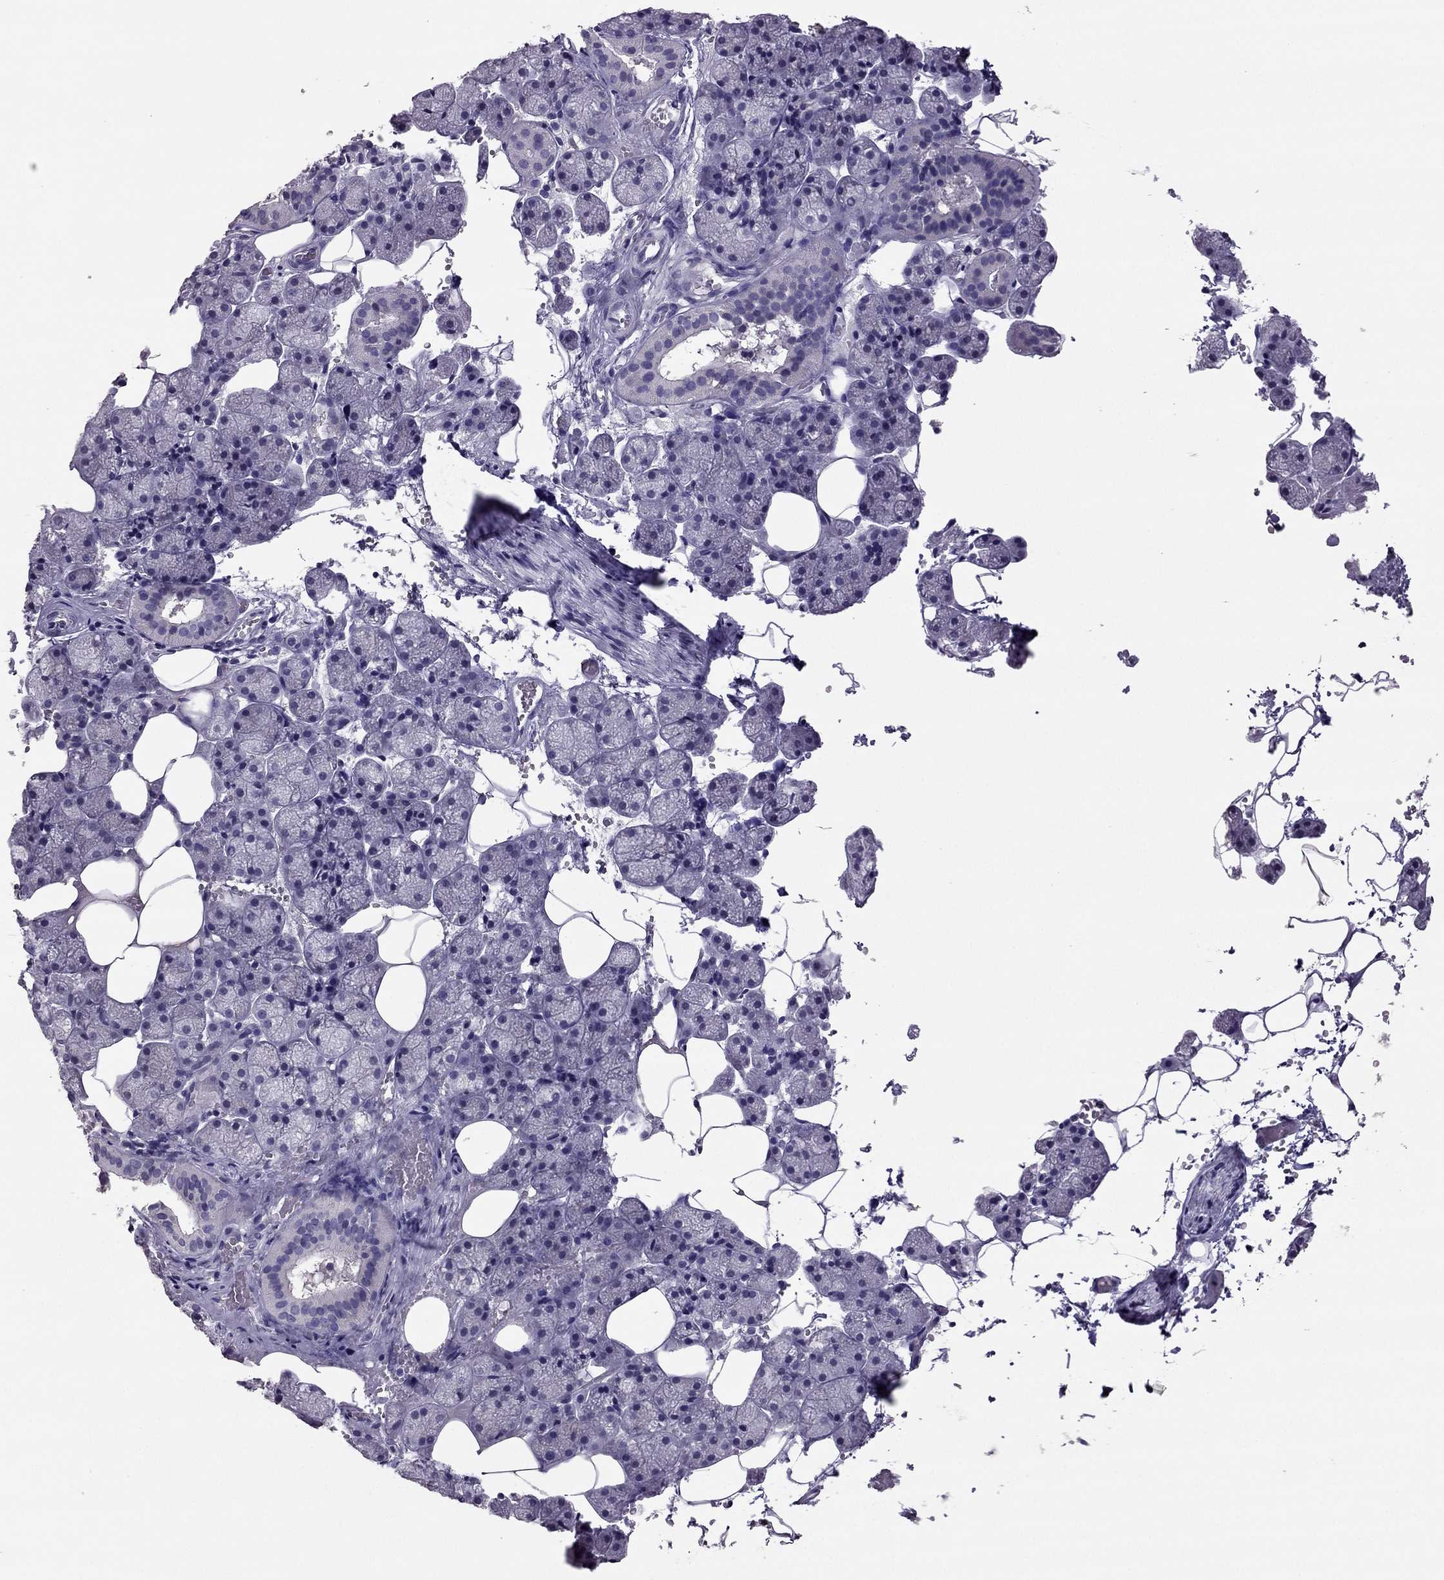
{"staining": {"intensity": "negative", "quantity": "none", "location": "none"}, "tissue": "salivary gland", "cell_type": "Glandular cells", "image_type": "normal", "snomed": [{"axis": "morphology", "description": "Normal tissue, NOS"}, {"axis": "topography", "description": "Salivary gland"}], "caption": "High power microscopy micrograph of an immunohistochemistry photomicrograph of unremarkable salivary gland, revealing no significant expression in glandular cells. (DAB (3,3'-diaminobenzidine) IHC visualized using brightfield microscopy, high magnification).", "gene": "RHO", "patient": {"sex": "male", "age": 38}}